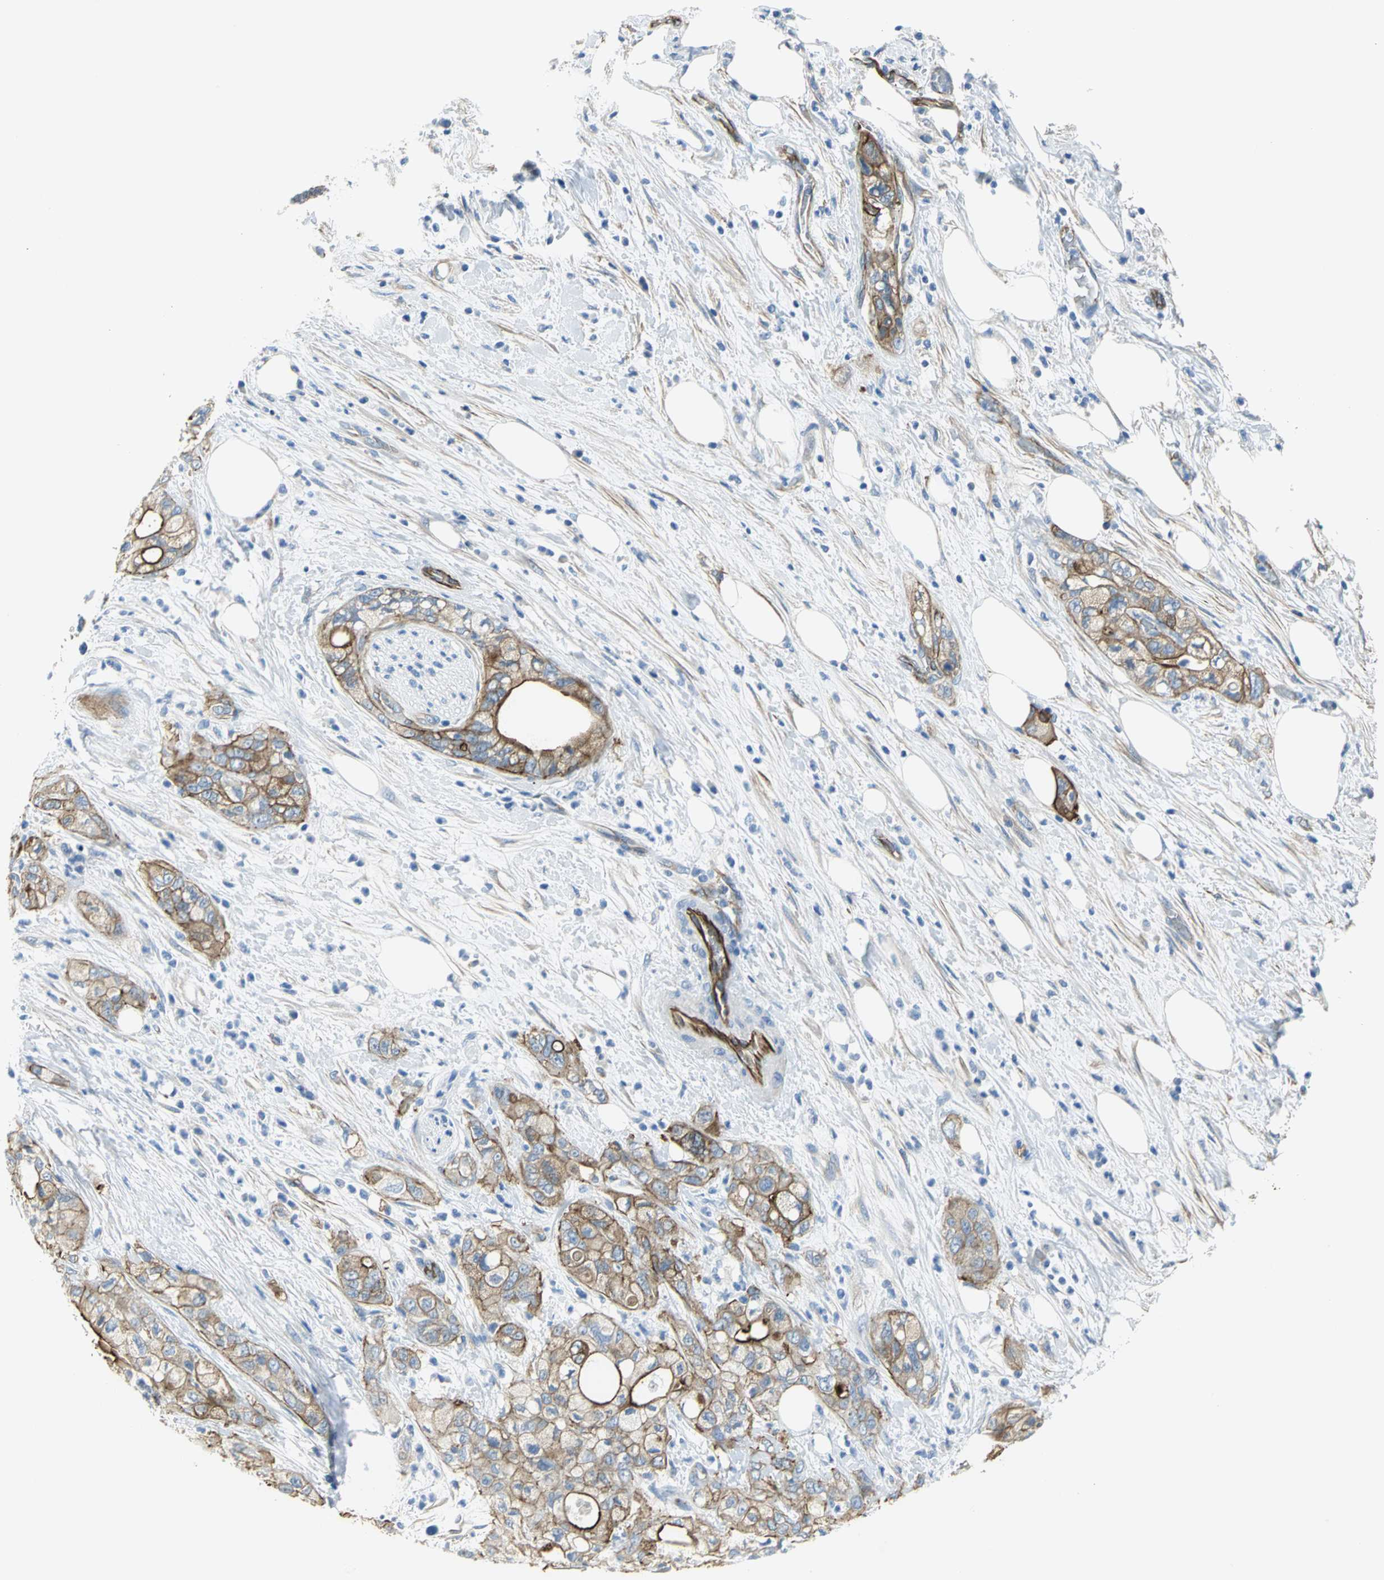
{"staining": {"intensity": "strong", "quantity": ">75%", "location": "cytoplasmic/membranous"}, "tissue": "pancreatic cancer", "cell_type": "Tumor cells", "image_type": "cancer", "snomed": [{"axis": "morphology", "description": "Adenocarcinoma, NOS"}, {"axis": "topography", "description": "Pancreas"}], "caption": "Pancreatic cancer stained for a protein (brown) shows strong cytoplasmic/membranous positive staining in about >75% of tumor cells.", "gene": "FLNB", "patient": {"sex": "male", "age": 70}}